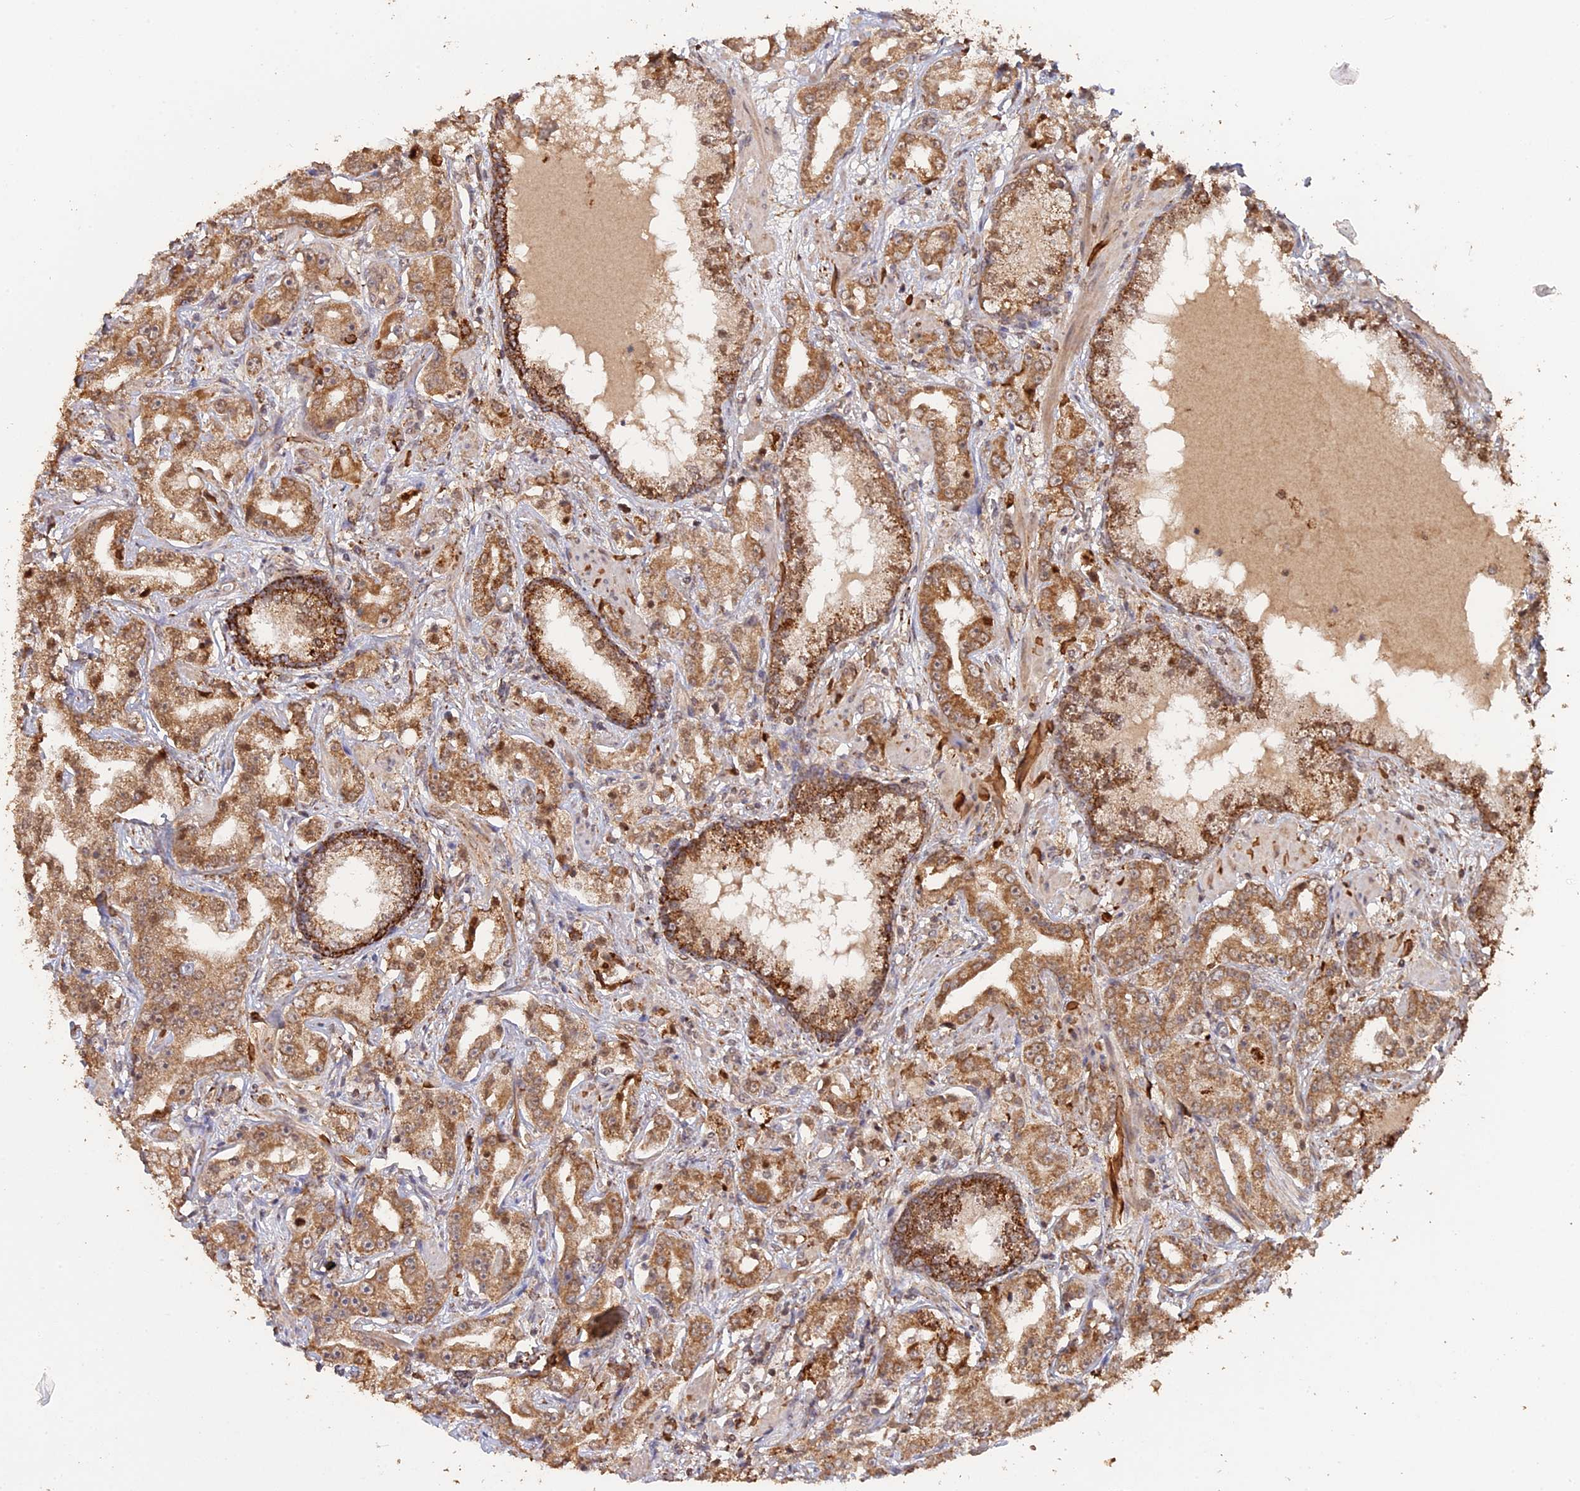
{"staining": {"intensity": "moderate", "quantity": ">75%", "location": "cytoplasmic/membranous"}, "tissue": "prostate cancer", "cell_type": "Tumor cells", "image_type": "cancer", "snomed": [{"axis": "morphology", "description": "Adenocarcinoma, High grade"}, {"axis": "topography", "description": "Prostate"}], "caption": "Prostate cancer (high-grade adenocarcinoma) tissue displays moderate cytoplasmic/membranous expression in about >75% of tumor cells", "gene": "FAM210B", "patient": {"sex": "male", "age": 63}}